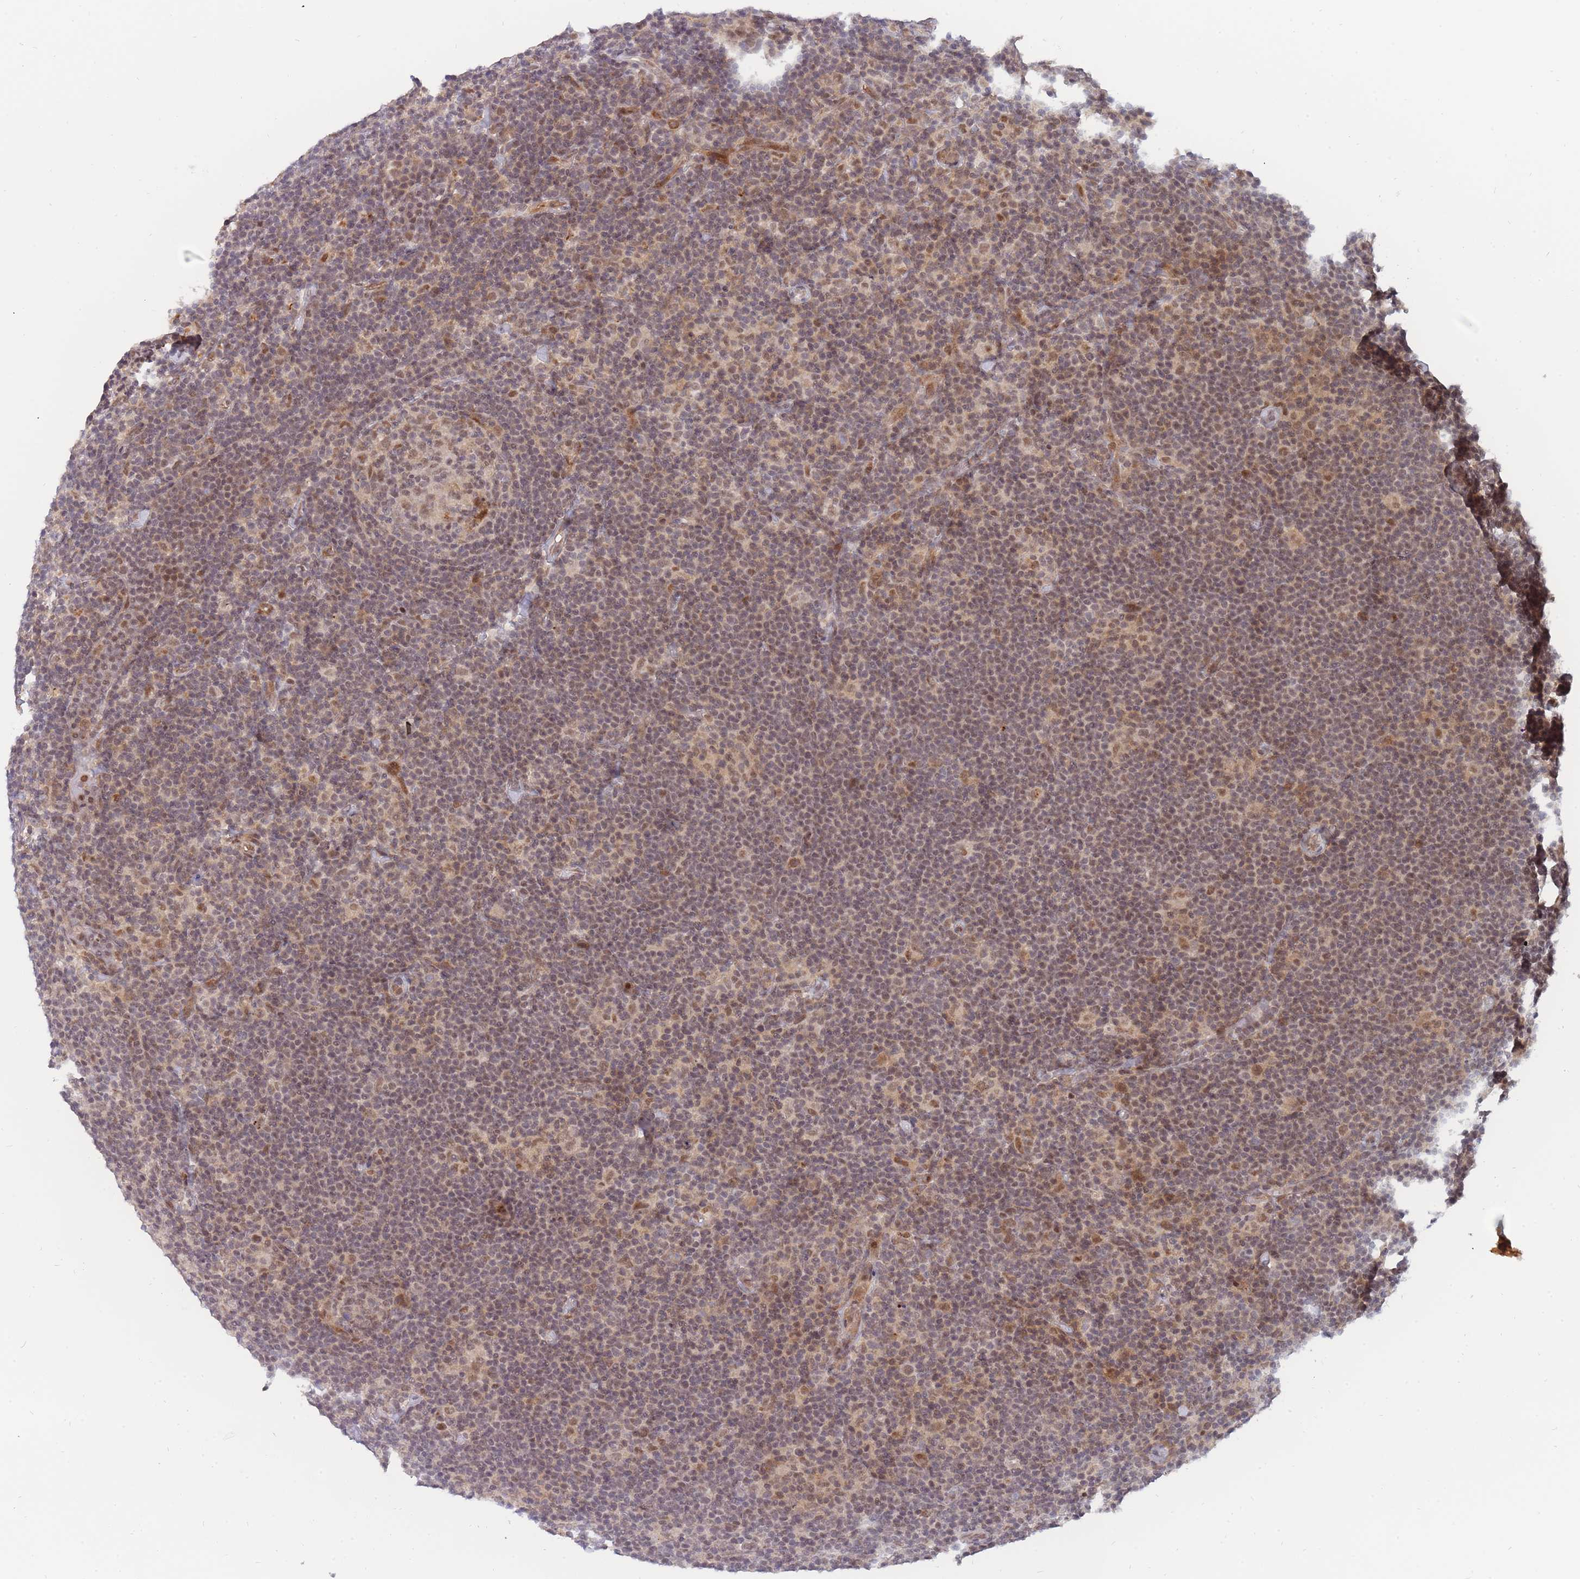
{"staining": {"intensity": "moderate", "quantity": ">75%", "location": "nuclear"}, "tissue": "lymphoma", "cell_type": "Tumor cells", "image_type": "cancer", "snomed": [{"axis": "morphology", "description": "Hodgkin's disease, NOS"}, {"axis": "topography", "description": "Lymph node"}], "caption": "This is an image of immunohistochemistry (IHC) staining of lymphoma, which shows moderate positivity in the nuclear of tumor cells.", "gene": "BOD1L1", "patient": {"sex": "female", "age": 57}}